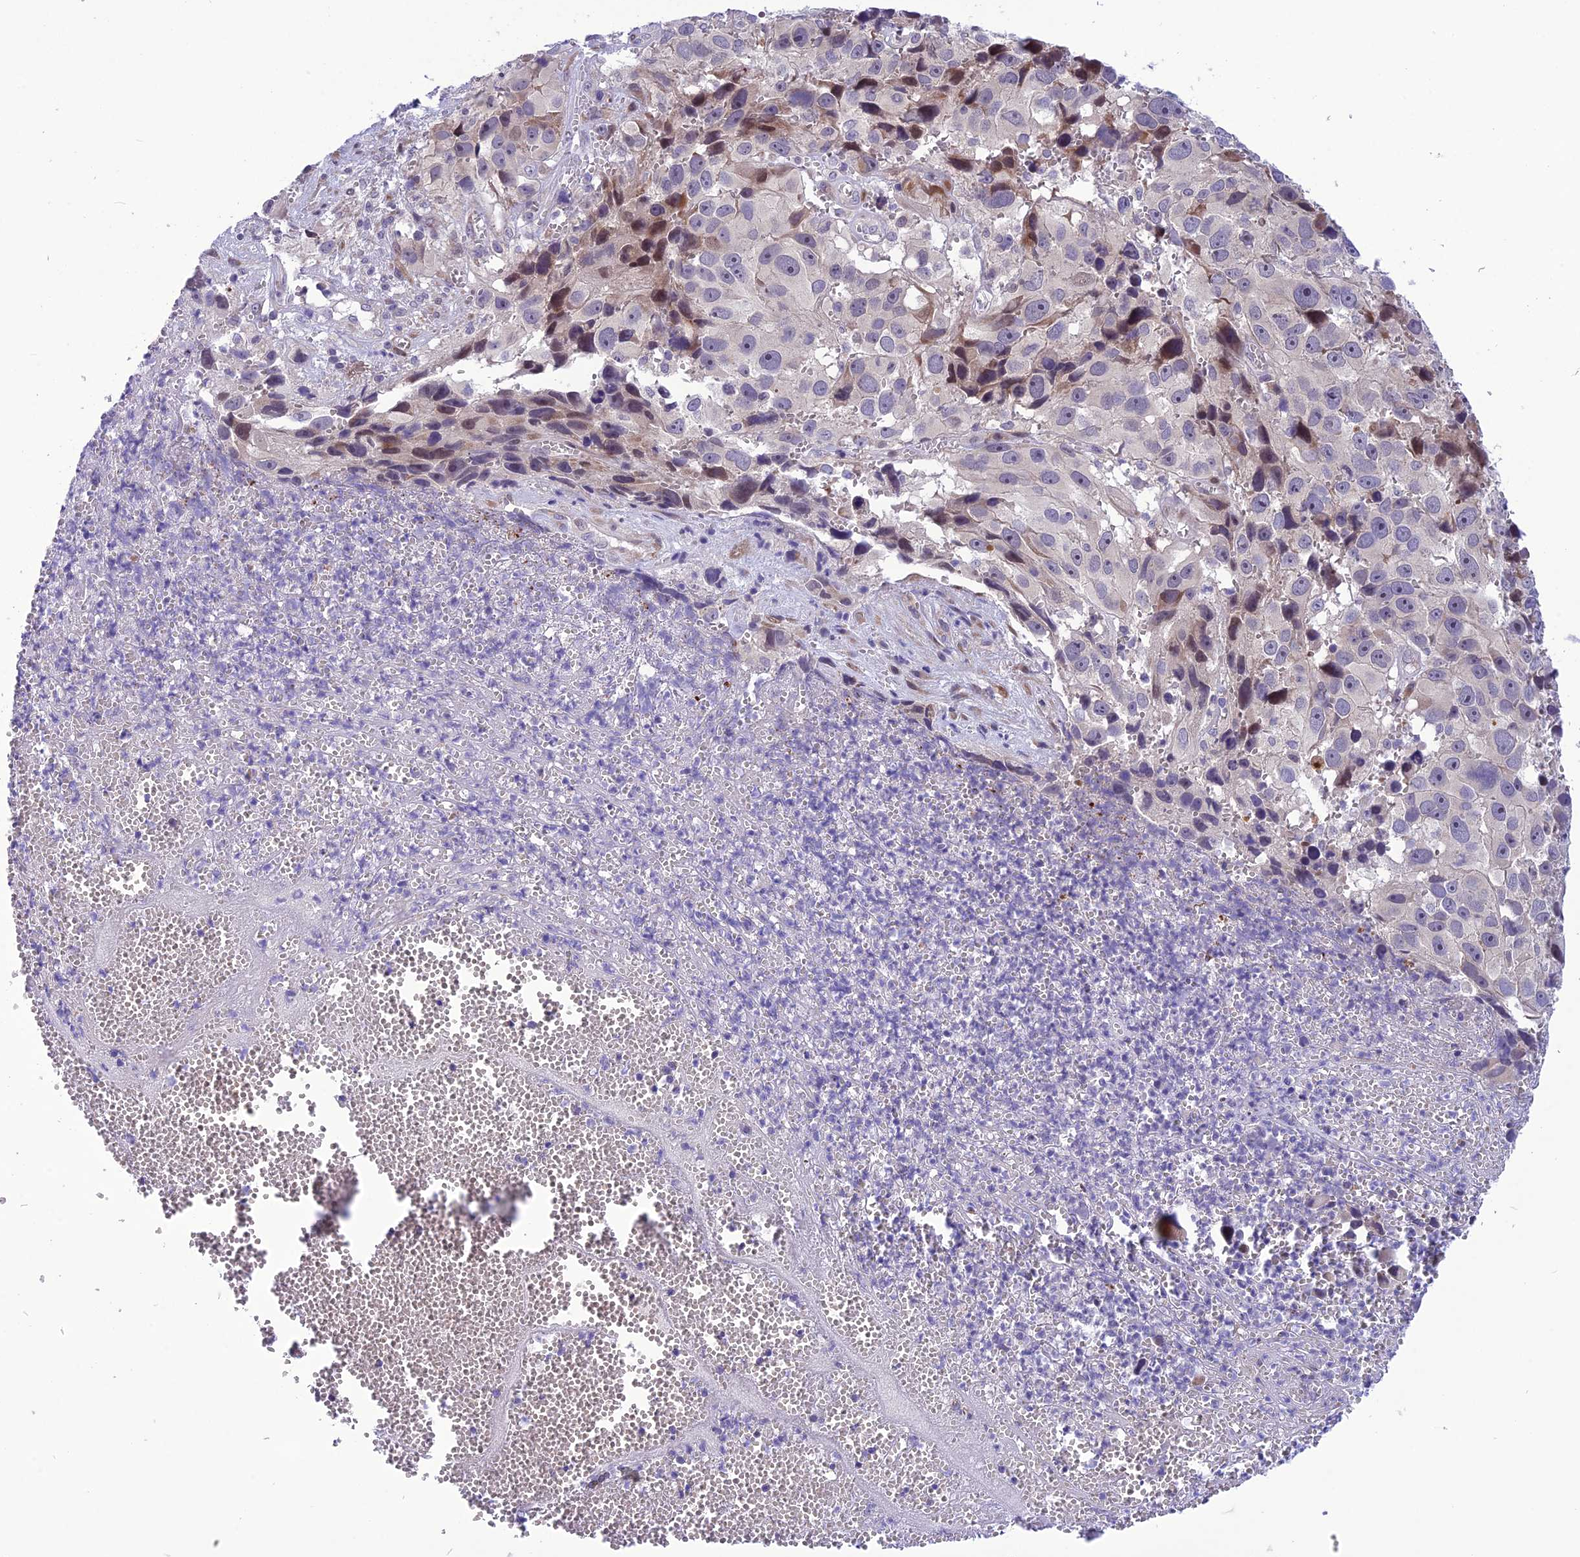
{"staining": {"intensity": "moderate", "quantity": "<25%", "location": "cytoplasmic/membranous"}, "tissue": "melanoma", "cell_type": "Tumor cells", "image_type": "cancer", "snomed": [{"axis": "morphology", "description": "Malignant melanoma, NOS"}, {"axis": "topography", "description": "Skin"}], "caption": "Immunohistochemical staining of human melanoma exhibits low levels of moderate cytoplasmic/membranous positivity in about <25% of tumor cells.", "gene": "PSMF1", "patient": {"sex": "male", "age": 84}}